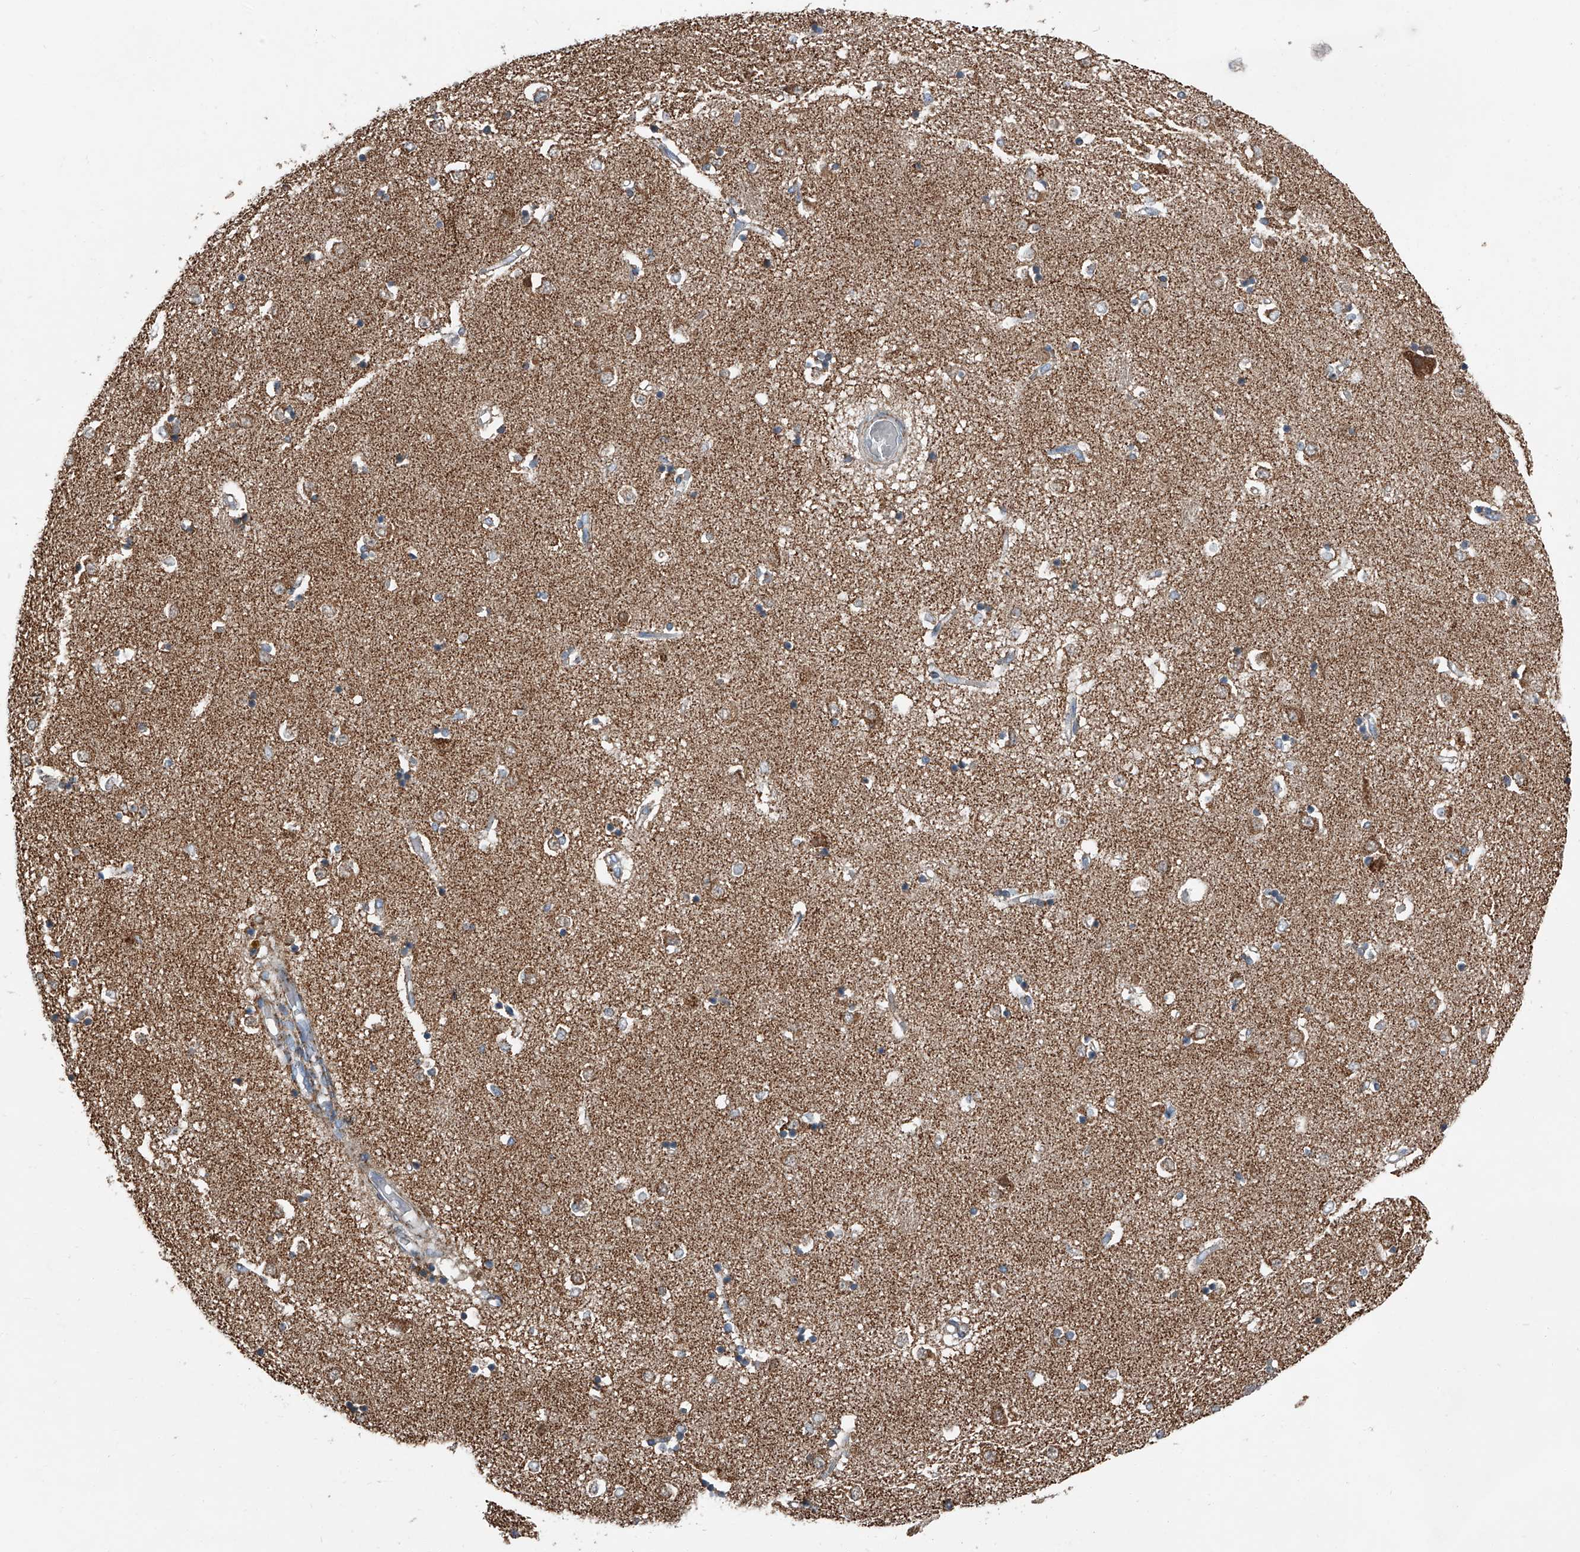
{"staining": {"intensity": "moderate", "quantity": "<25%", "location": "cytoplasmic/membranous,nuclear"}, "tissue": "caudate", "cell_type": "Glial cells", "image_type": "normal", "snomed": [{"axis": "morphology", "description": "Normal tissue, NOS"}, {"axis": "topography", "description": "Lateral ventricle wall"}], "caption": "DAB (3,3'-diaminobenzidine) immunohistochemical staining of normal human caudate demonstrates moderate cytoplasmic/membranous,nuclear protein expression in approximately <25% of glial cells. (DAB IHC with brightfield microscopy, high magnification).", "gene": "CHRNA7", "patient": {"sex": "male", "age": 45}}